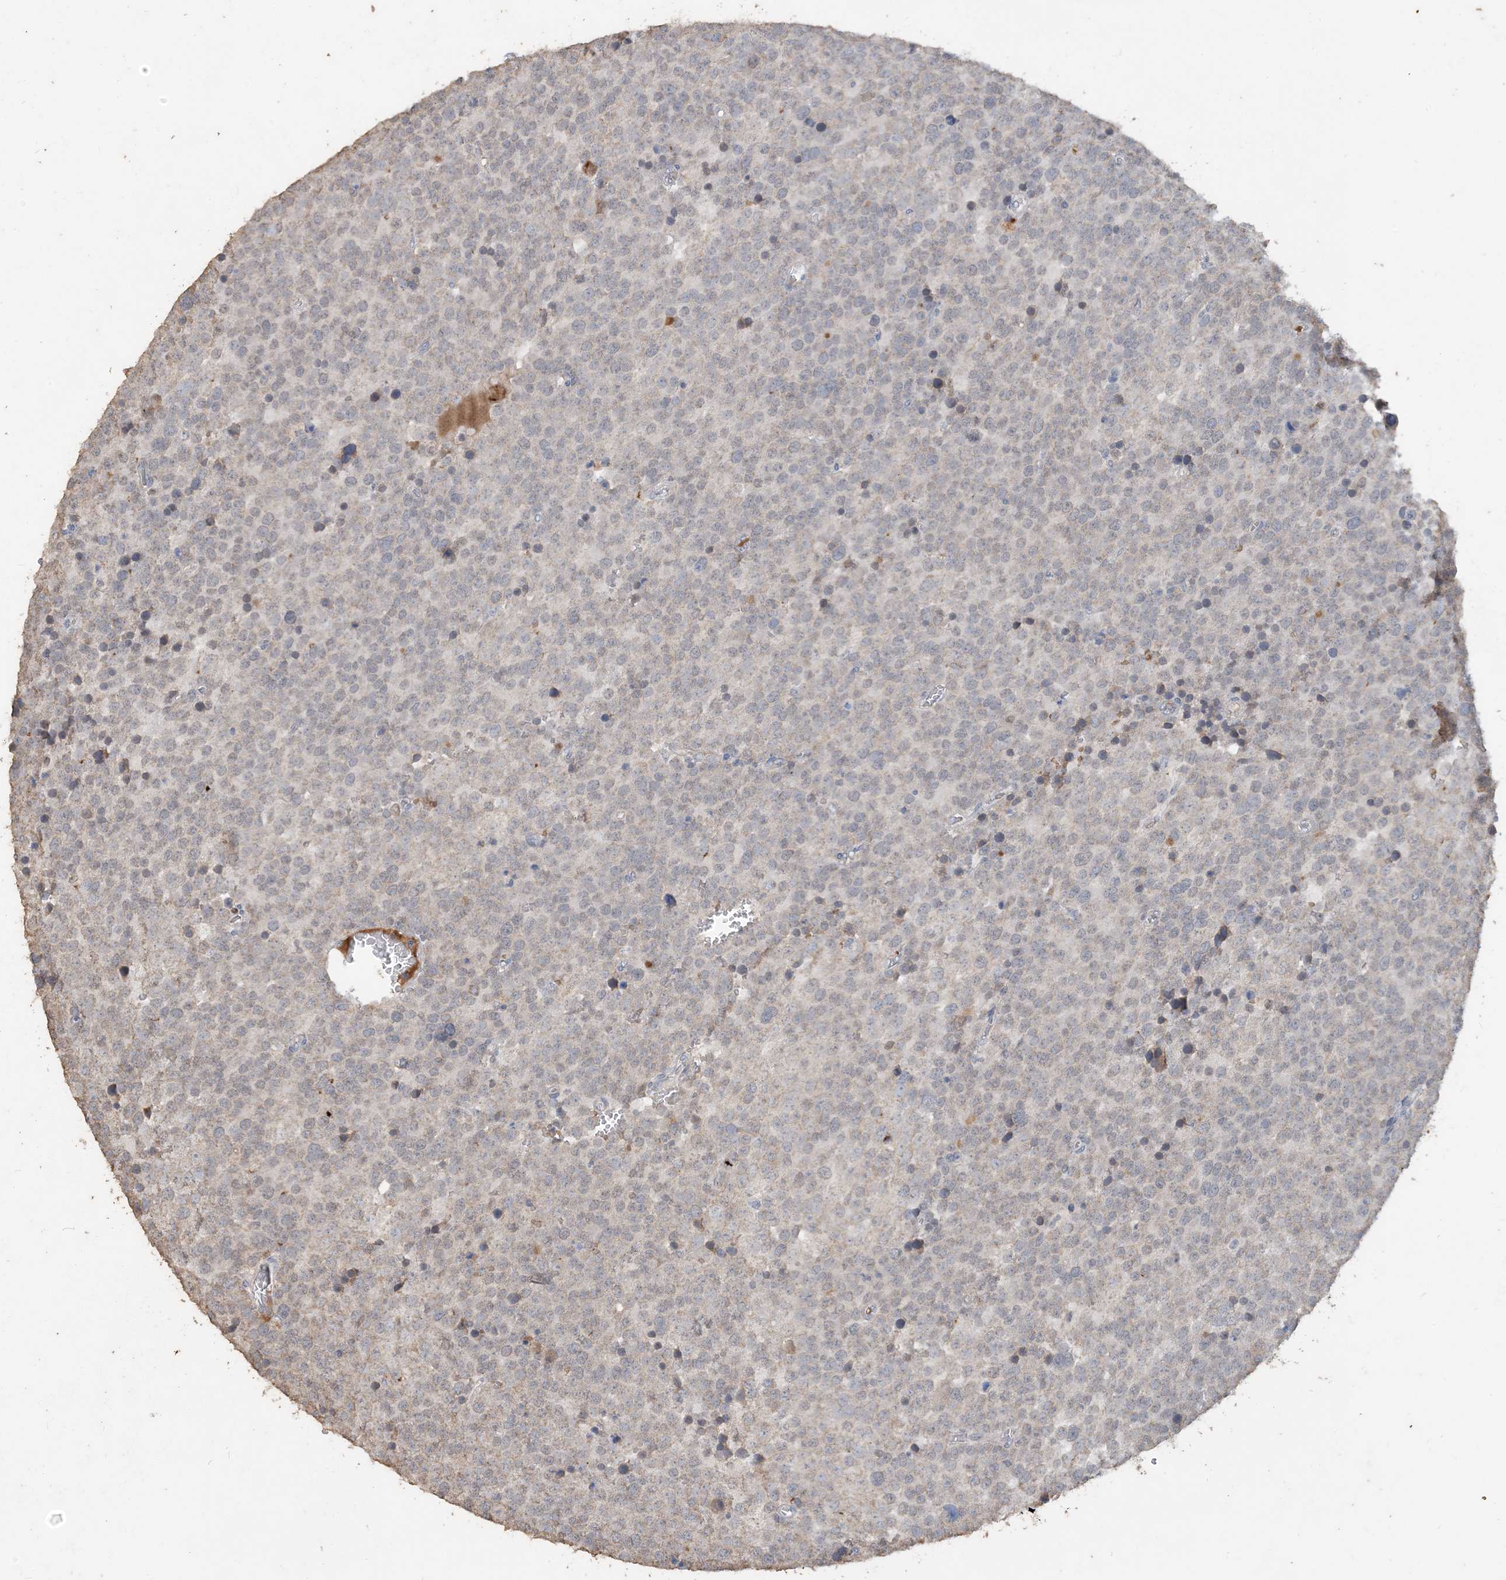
{"staining": {"intensity": "weak", "quantity": "25%-75%", "location": "cytoplasmic/membranous"}, "tissue": "testis cancer", "cell_type": "Tumor cells", "image_type": "cancer", "snomed": [{"axis": "morphology", "description": "Seminoma, NOS"}, {"axis": "topography", "description": "Testis"}], "caption": "Immunohistochemistry (DAB (3,3'-diaminobenzidine)) staining of testis cancer (seminoma) exhibits weak cytoplasmic/membranous protein expression in approximately 25%-75% of tumor cells.", "gene": "SFMBT2", "patient": {"sex": "male", "age": 71}}